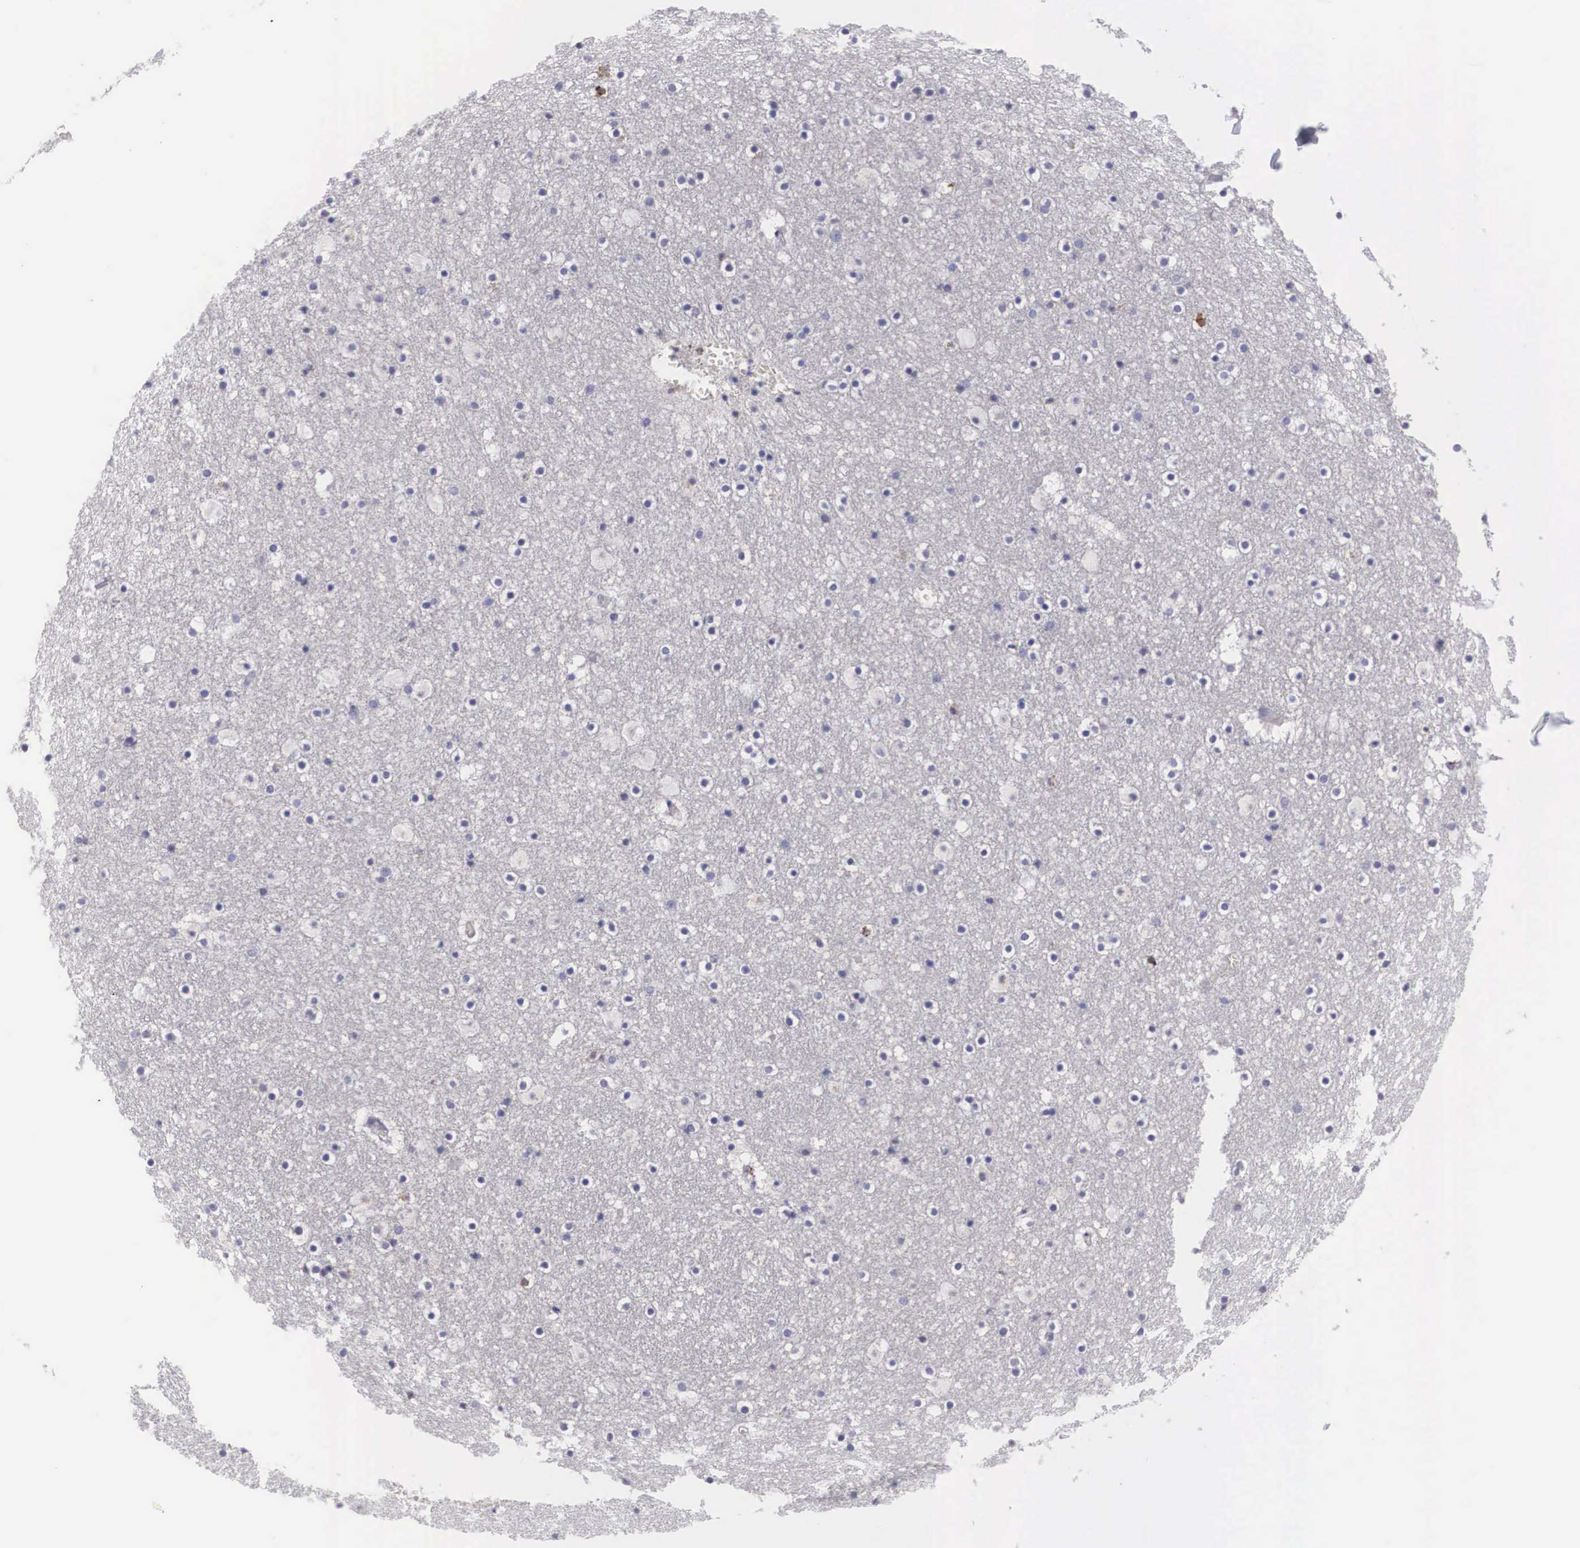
{"staining": {"intensity": "negative", "quantity": "none", "location": "none"}, "tissue": "caudate", "cell_type": "Glial cells", "image_type": "normal", "snomed": [{"axis": "morphology", "description": "Normal tissue, NOS"}, {"axis": "topography", "description": "Lateral ventricle wall"}], "caption": "Glial cells are negative for protein expression in normal human caudate. Brightfield microscopy of immunohistochemistry (IHC) stained with DAB (brown) and hematoxylin (blue), captured at high magnification.", "gene": "ARMCX3", "patient": {"sex": "male", "age": 45}}